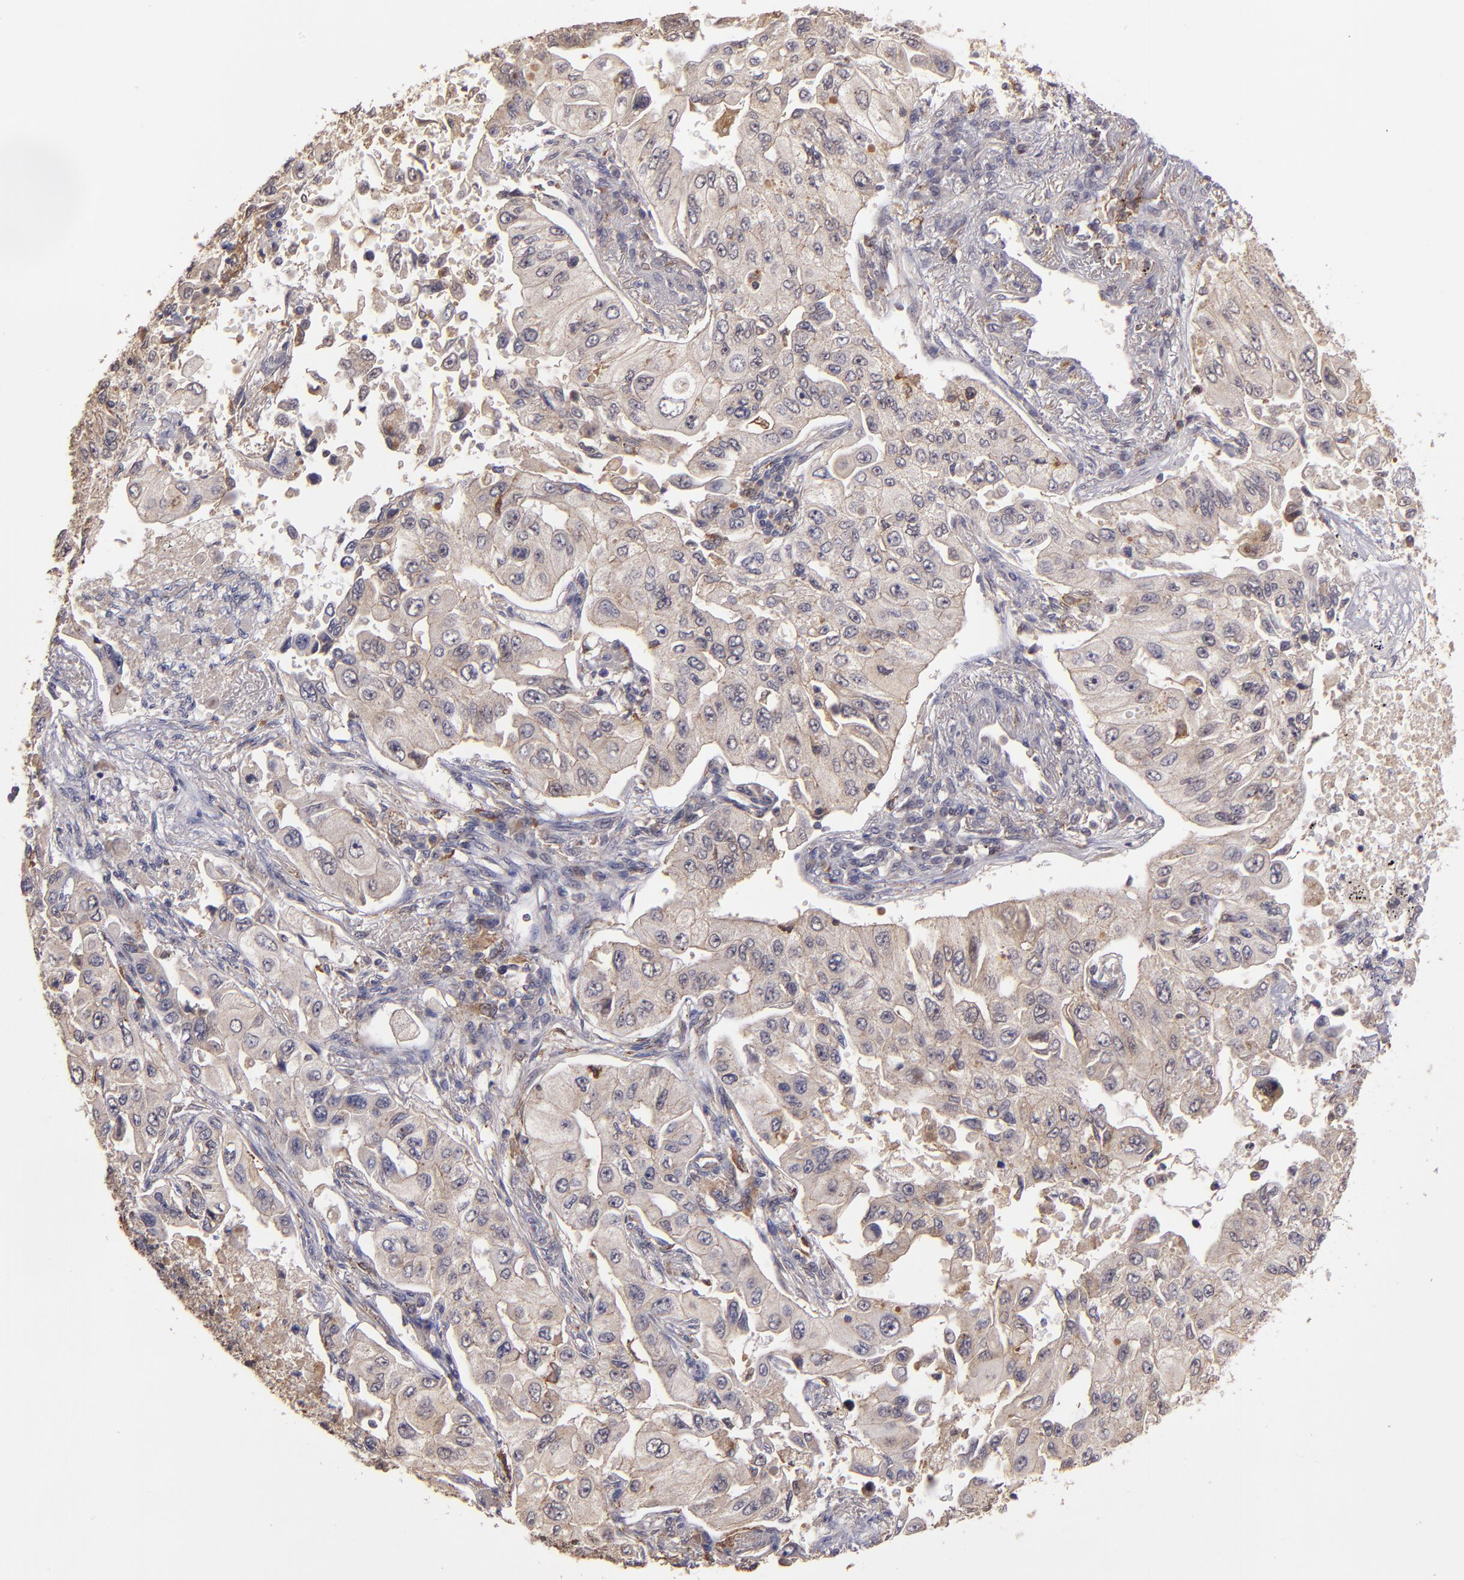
{"staining": {"intensity": "weak", "quantity": ">75%", "location": "cytoplasmic/membranous"}, "tissue": "lung cancer", "cell_type": "Tumor cells", "image_type": "cancer", "snomed": [{"axis": "morphology", "description": "Adenocarcinoma, NOS"}, {"axis": "topography", "description": "Lung"}], "caption": "Brown immunohistochemical staining in human lung cancer shows weak cytoplasmic/membranous staining in about >75% of tumor cells.", "gene": "SIPA1L1", "patient": {"sex": "male", "age": 84}}